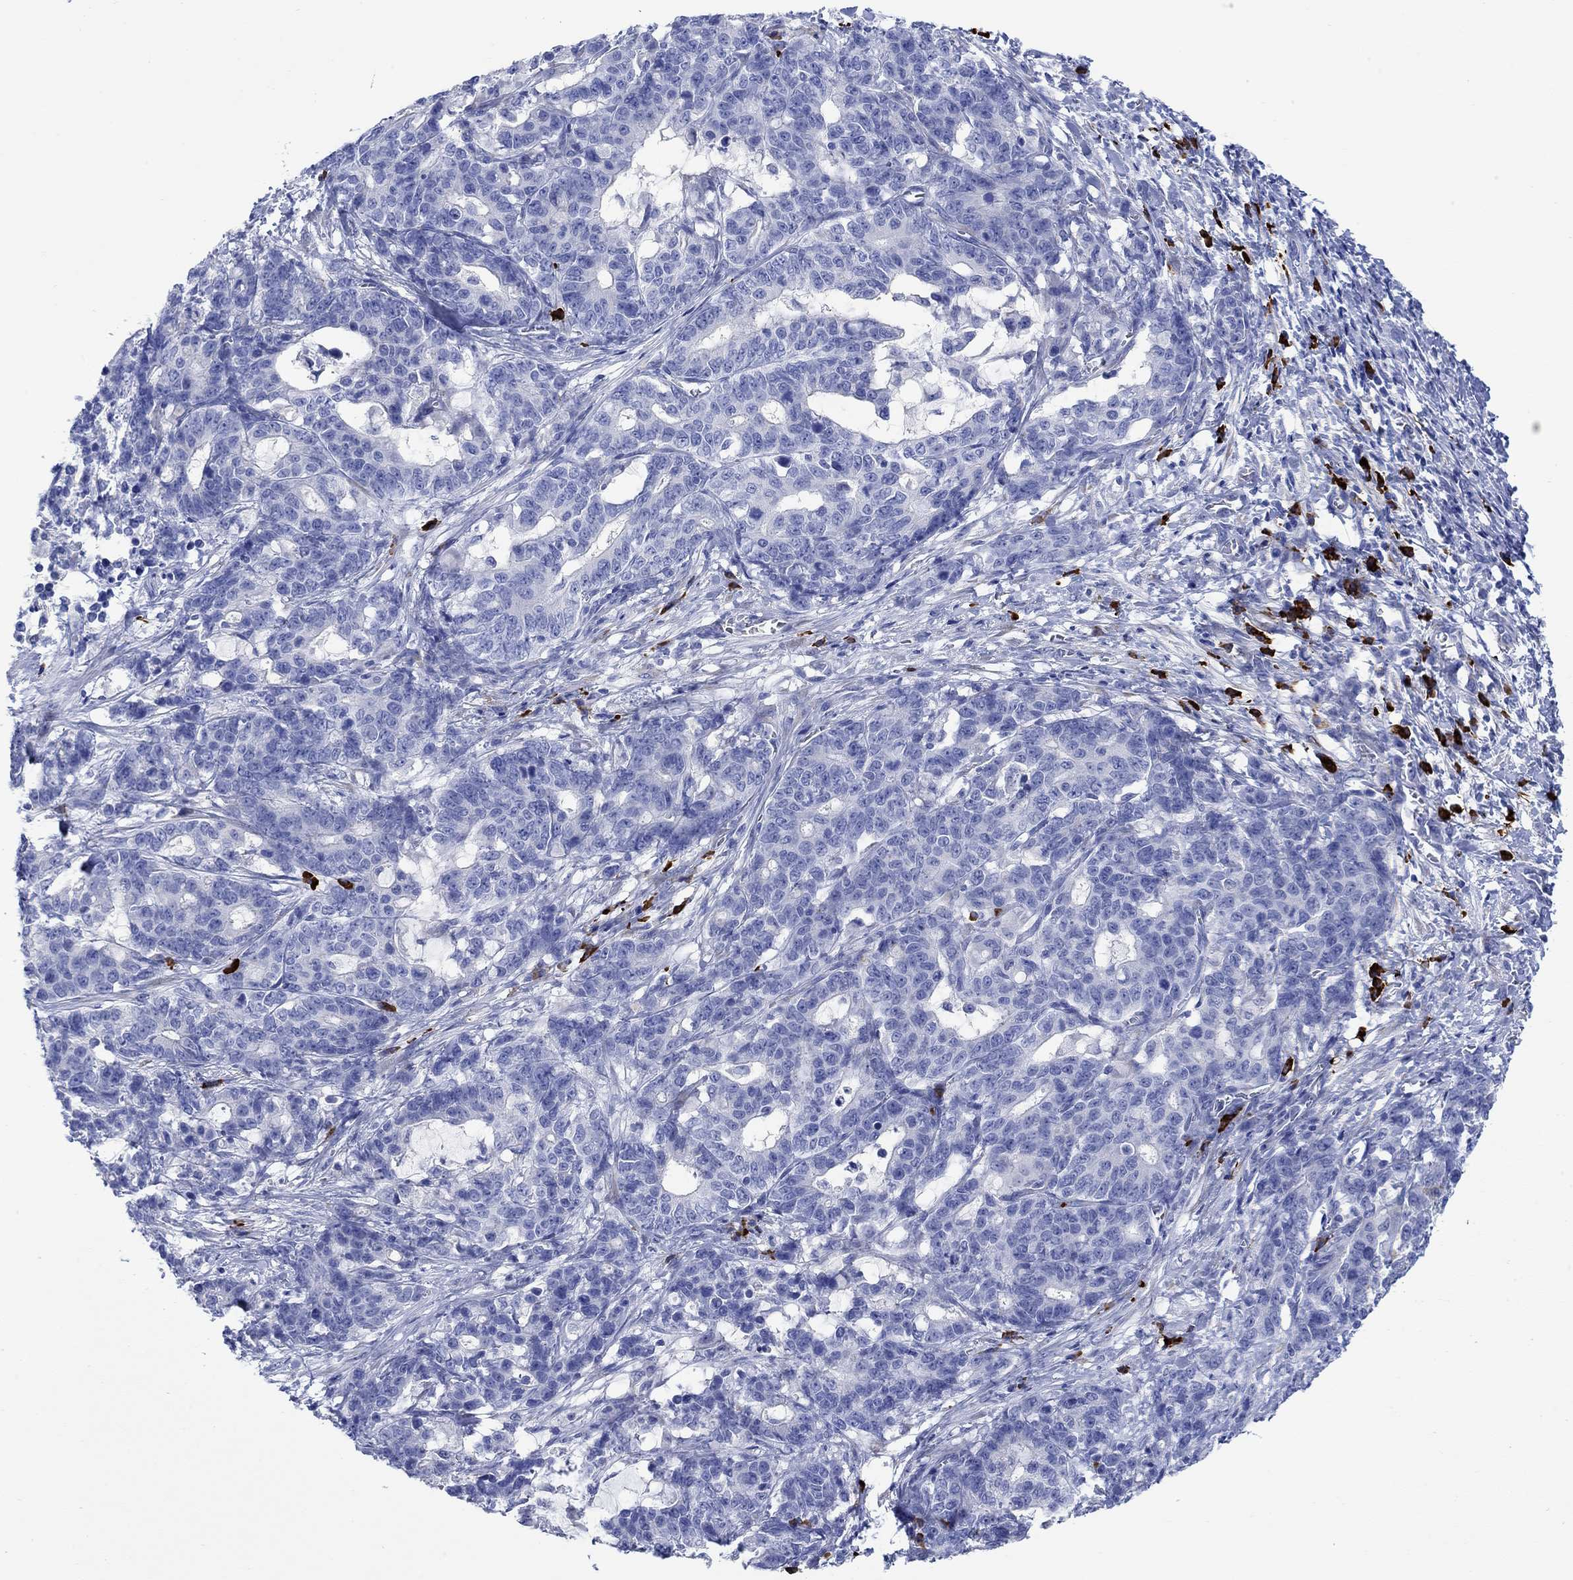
{"staining": {"intensity": "negative", "quantity": "none", "location": "none"}, "tissue": "stomach cancer", "cell_type": "Tumor cells", "image_type": "cancer", "snomed": [{"axis": "morphology", "description": "Normal tissue, NOS"}, {"axis": "morphology", "description": "Adenocarcinoma, NOS"}, {"axis": "topography", "description": "Stomach"}], "caption": "Tumor cells are negative for protein expression in human stomach cancer.", "gene": "P2RY6", "patient": {"sex": "female", "age": 64}}